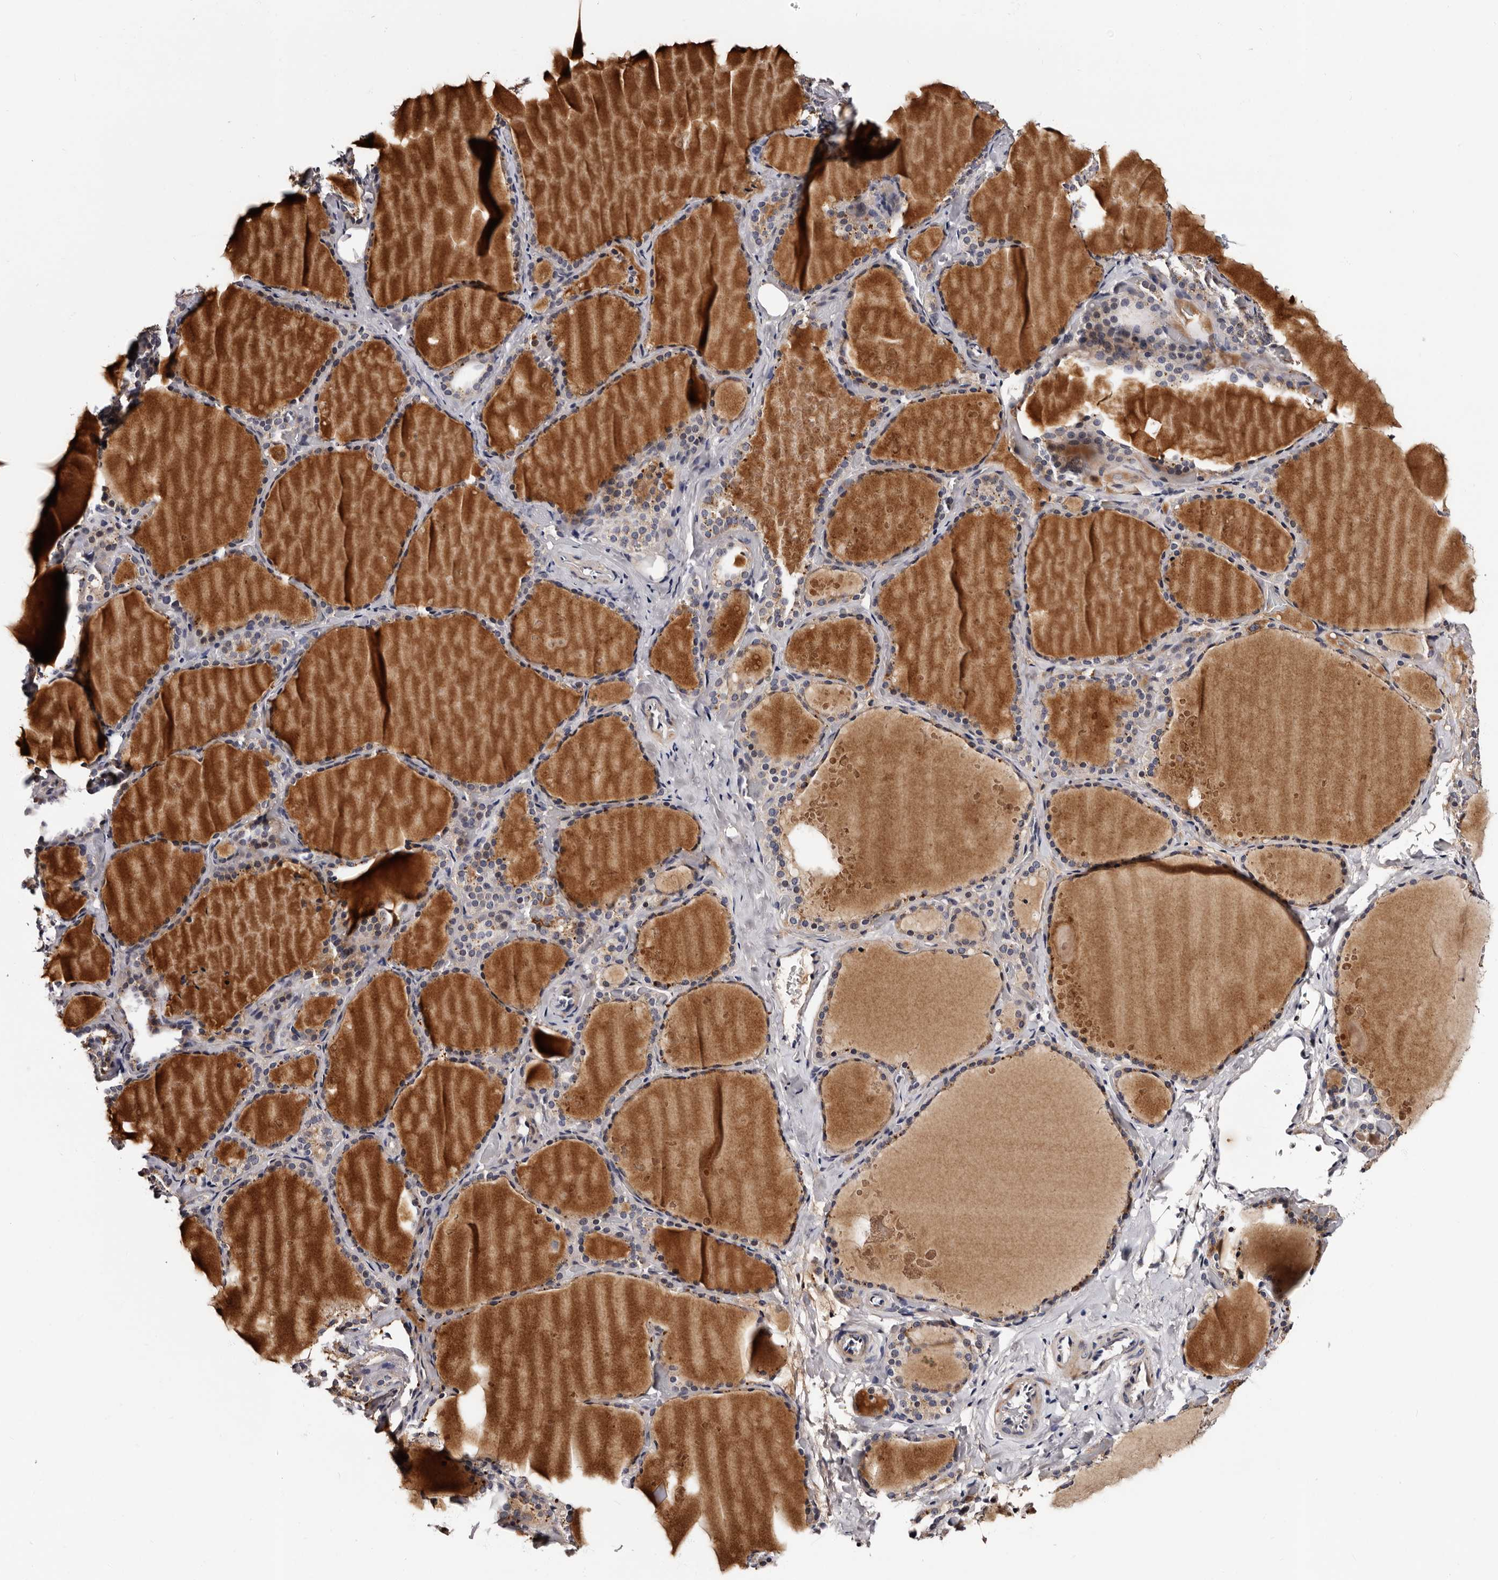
{"staining": {"intensity": "weak", "quantity": "25%-75%", "location": "cytoplasmic/membranous"}, "tissue": "thyroid gland", "cell_type": "Glandular cells", "image_type": "normal", "snomed": [{"axis": "morphology", "description": "Normal tissue, NOS"}, {"axis": "topography", "description": "Thyroid gland"}], "caption": "Glandular cells display low levels of weak cytoplasmic/membranous expression in about 25%-75% of cells in benign thyroid gland.", "gene": "TAF4B", "patient": {"sex": "female", "age": 44}}